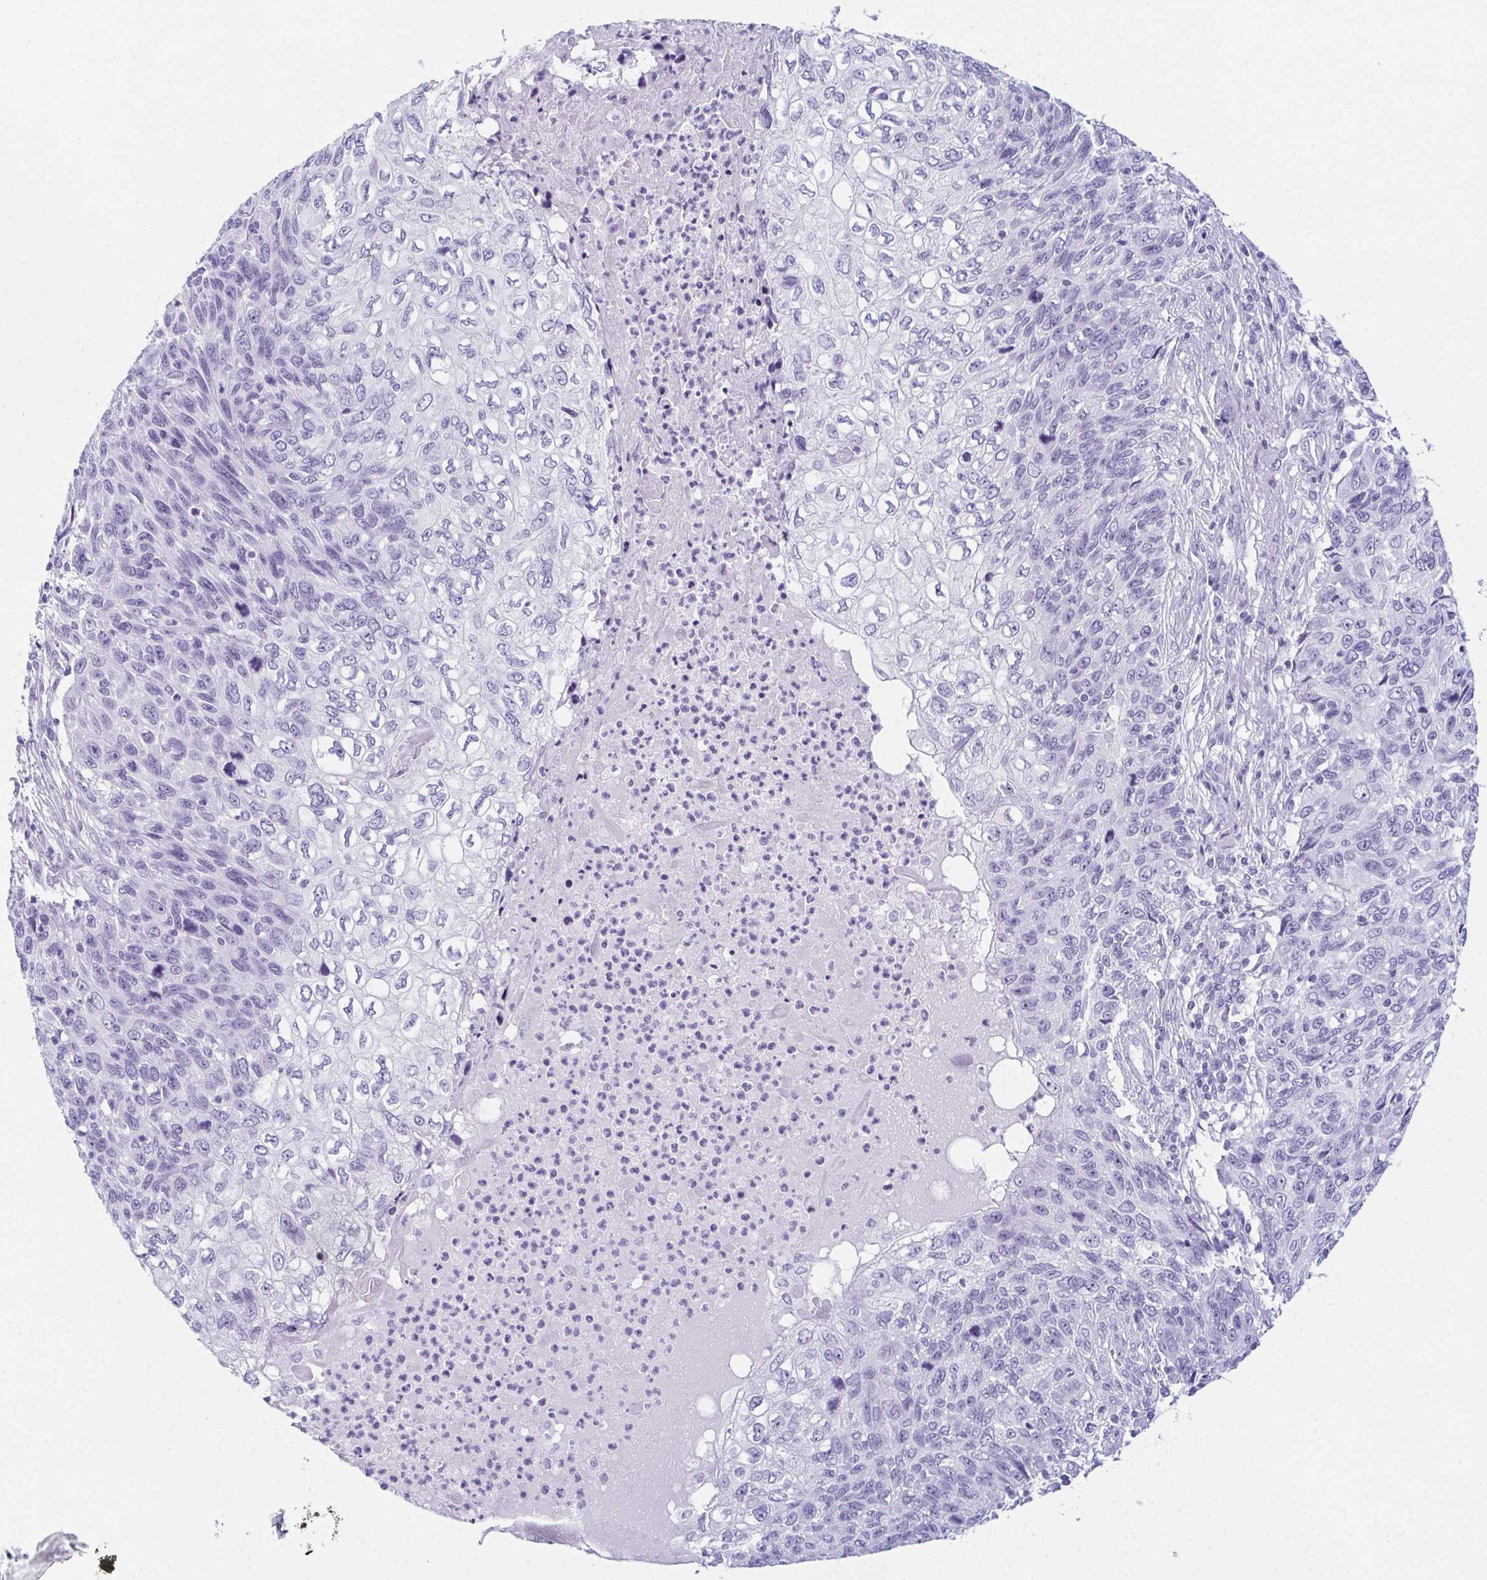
{"staining": {"intensity": "negative", "quantity": "none", "location": "none"}, "tissue": "skin cancer", "cell_type": "Tumor cells", "image_type": "cancer", "snomed": [{"axis": "morphology", "description": "Squamous cell carcinoma, NOS"}, {"axis": "topography", "description": "Skin"}], "caption": "Tumor cells show no significant protein expression in skin squamous cell carcinoma.", "gene": "ENKUR", "patient": {"sex": "male", "age": 92}}